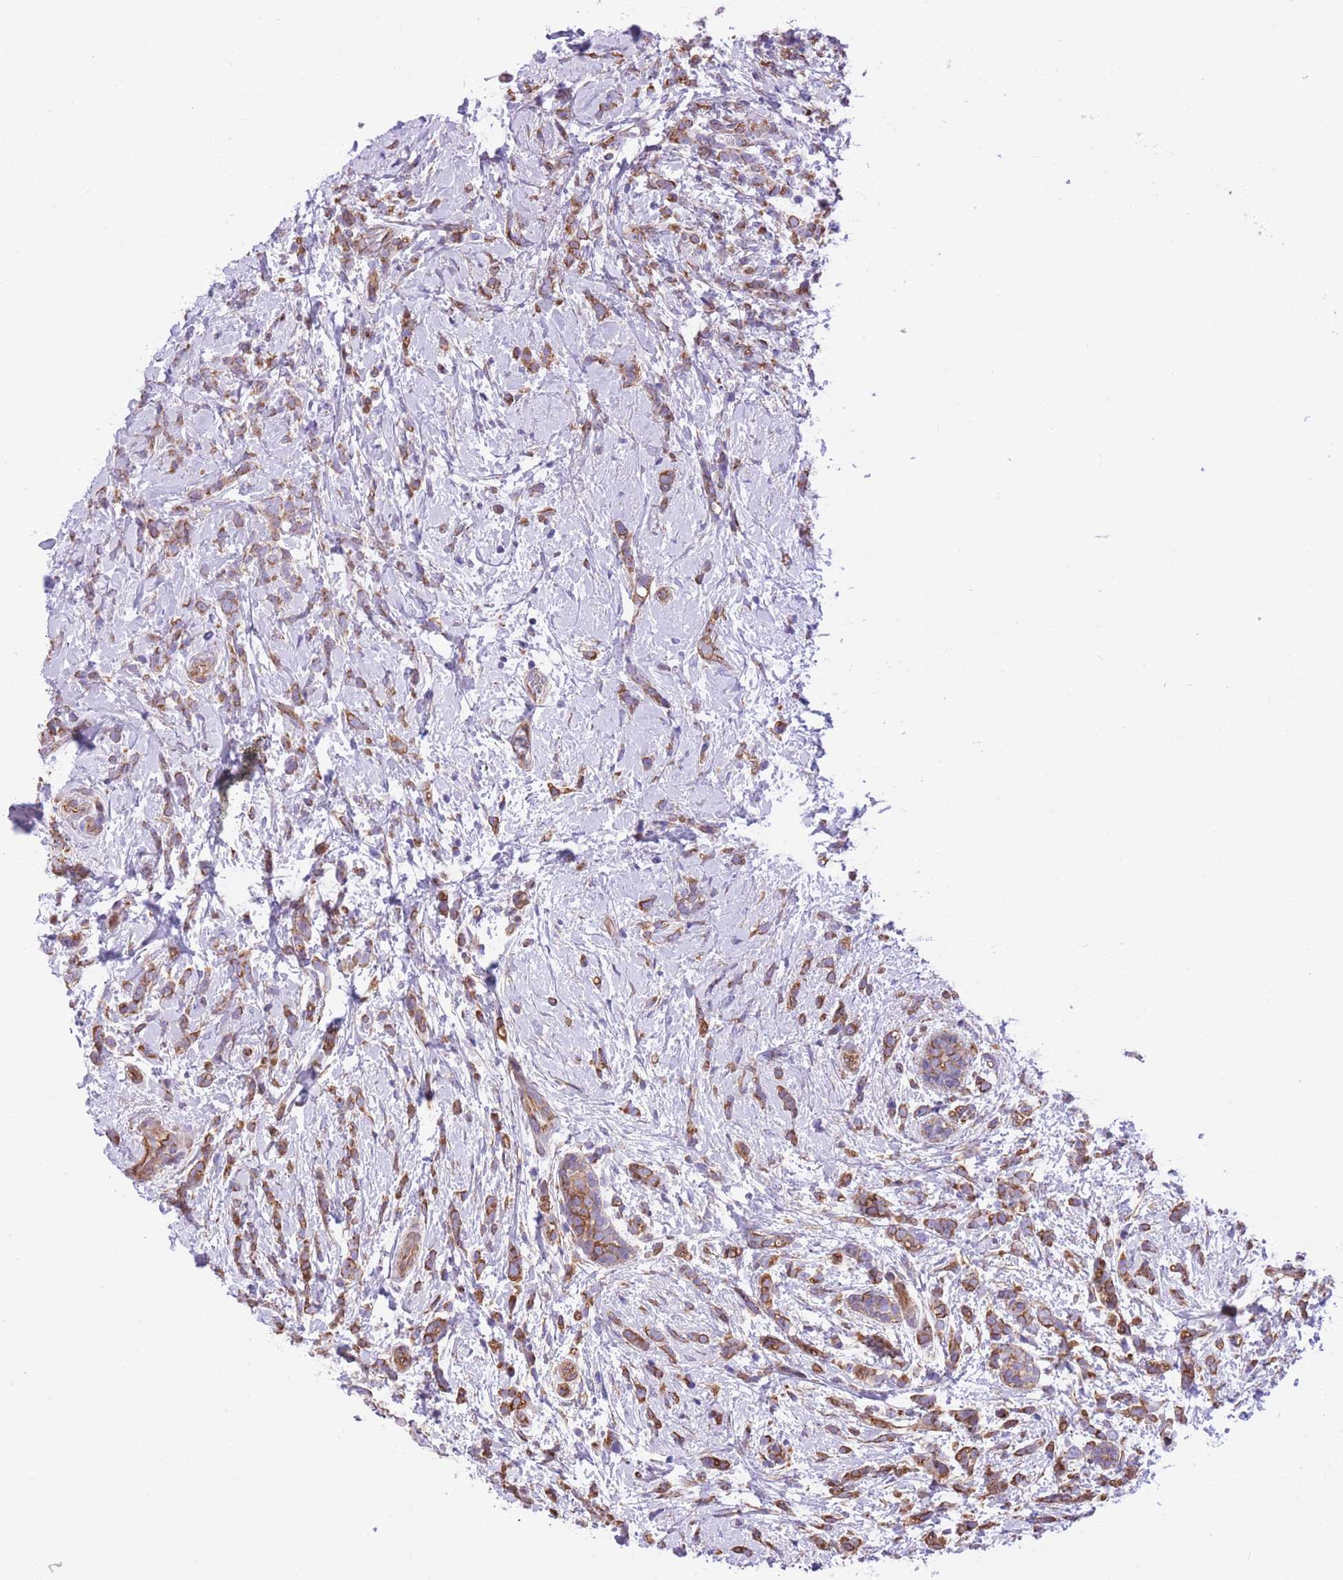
{"staining": {"intensity": "moderate", "quantity": ">75%", "location": "cytoplasmic/membranous"}, "tissue": "breast cancer", "cell_type": "Tumor cells", "image_type": "cancer", "snomed": [{"axis": "morphology", "description": "Lobular carcinoma"}, {"axis": "topography", "description": "Breast"}], "caption": "IHC (DAB (3,3'-diaminobenzidine)) staining of breast cancer demonstrates moderate cytoplasmic/membranous protein expression in approximately >75% of tumor cells.", "gene": "RHOU", "patient": {"sex": "female", "age": 58}}